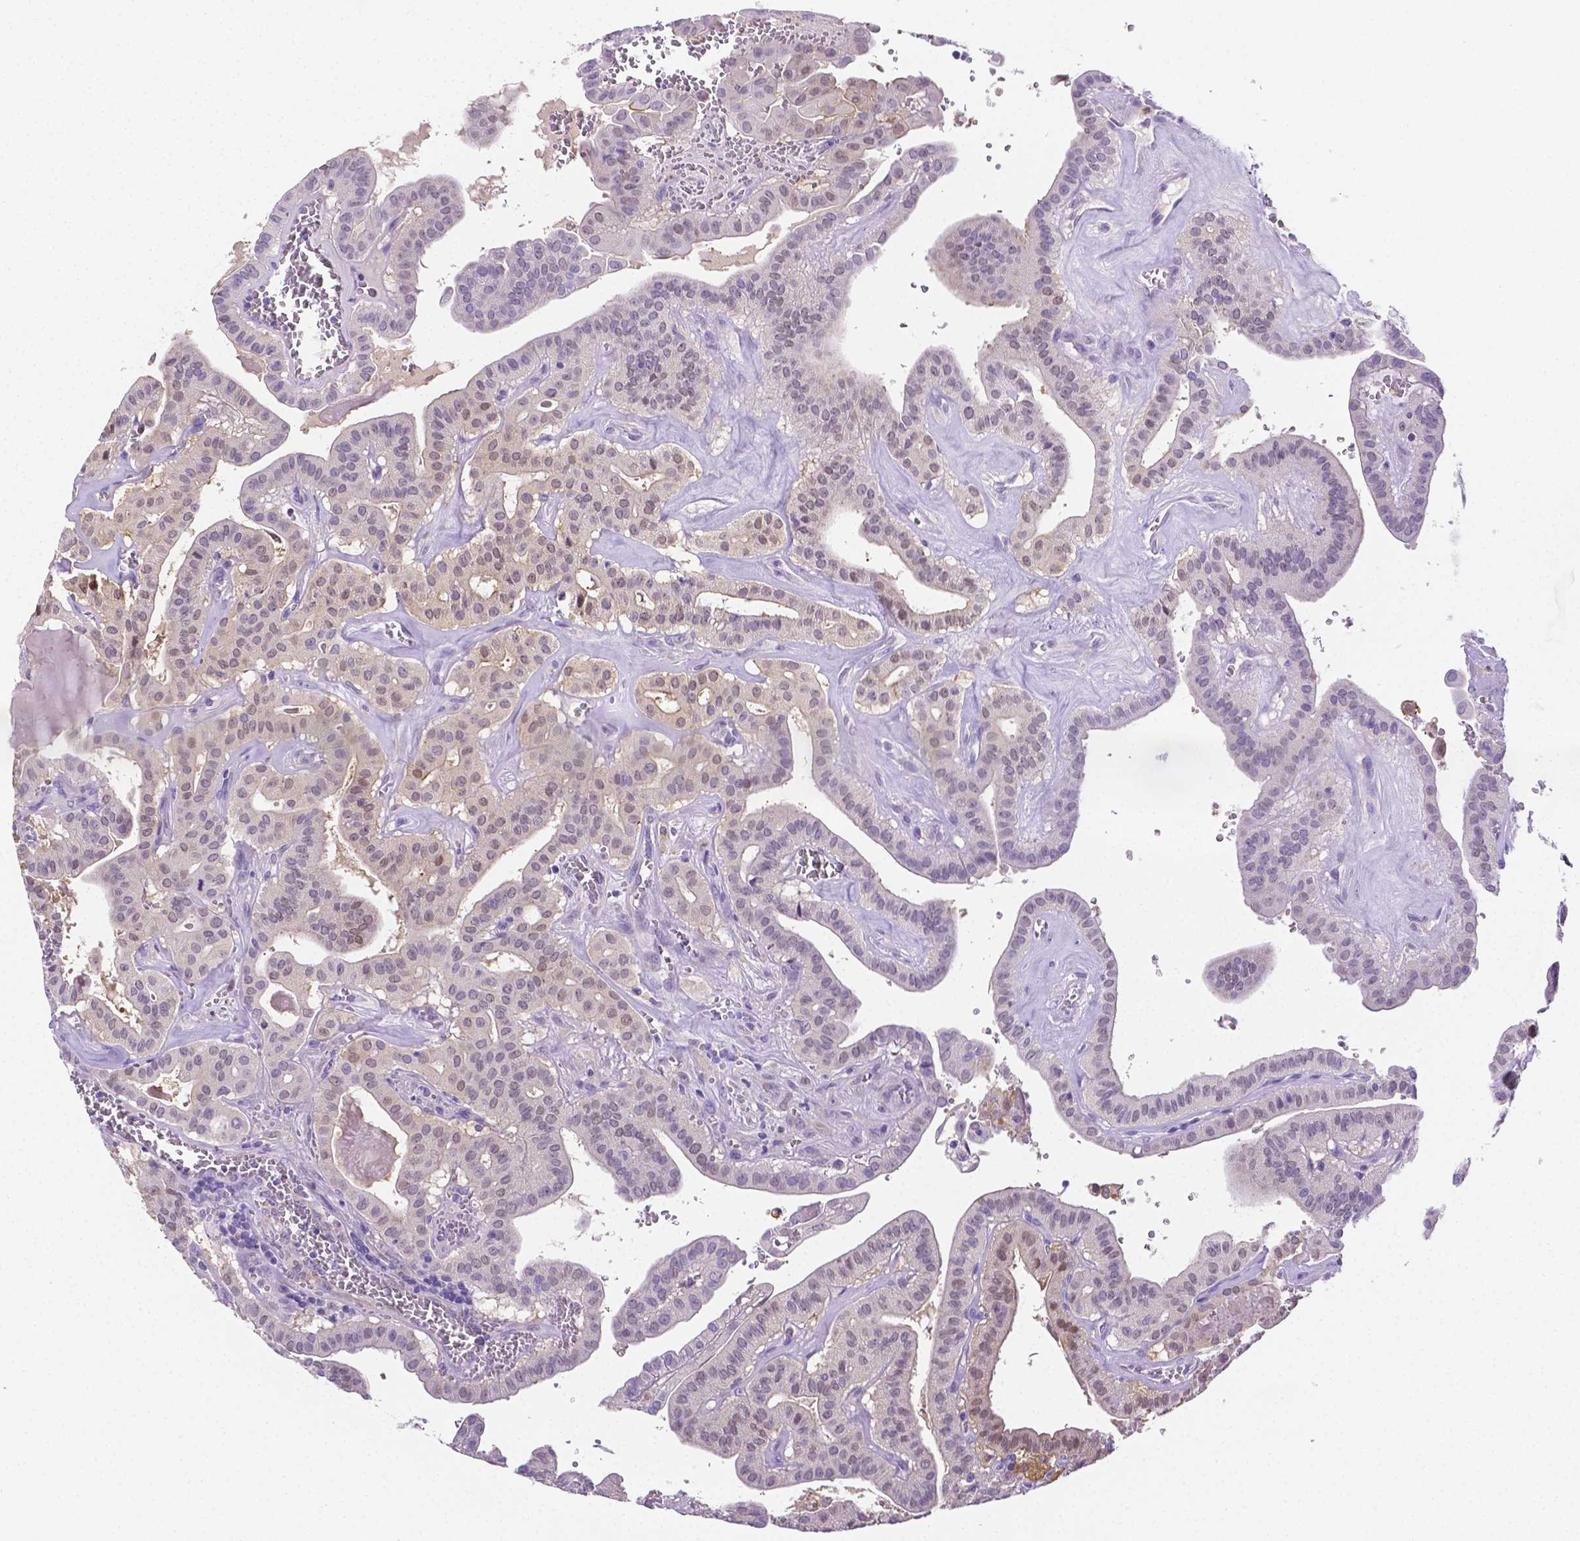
{"staining": {"intensity": "weak", "quantity": "25%-75%", "location": "nuclear"}, "tissue": "thyroid cancer", "cell_type": "Tumor cells", "image_type": "cancer", "snomed": [{"axis": "morphology", "description": "Papillary adenocarcinoma, NOS"}, {"axis": "topography", "description": "Thyroid gland"}], "caption": "Immunohistochemistry (IHC) (DAB) staining of human thyroid cancer shows weak nuclear protein positivity in approximately 25%-75% of tumor cells.", "gene": "NXPH2", "patient": {"sex": "male", "age": 52}}